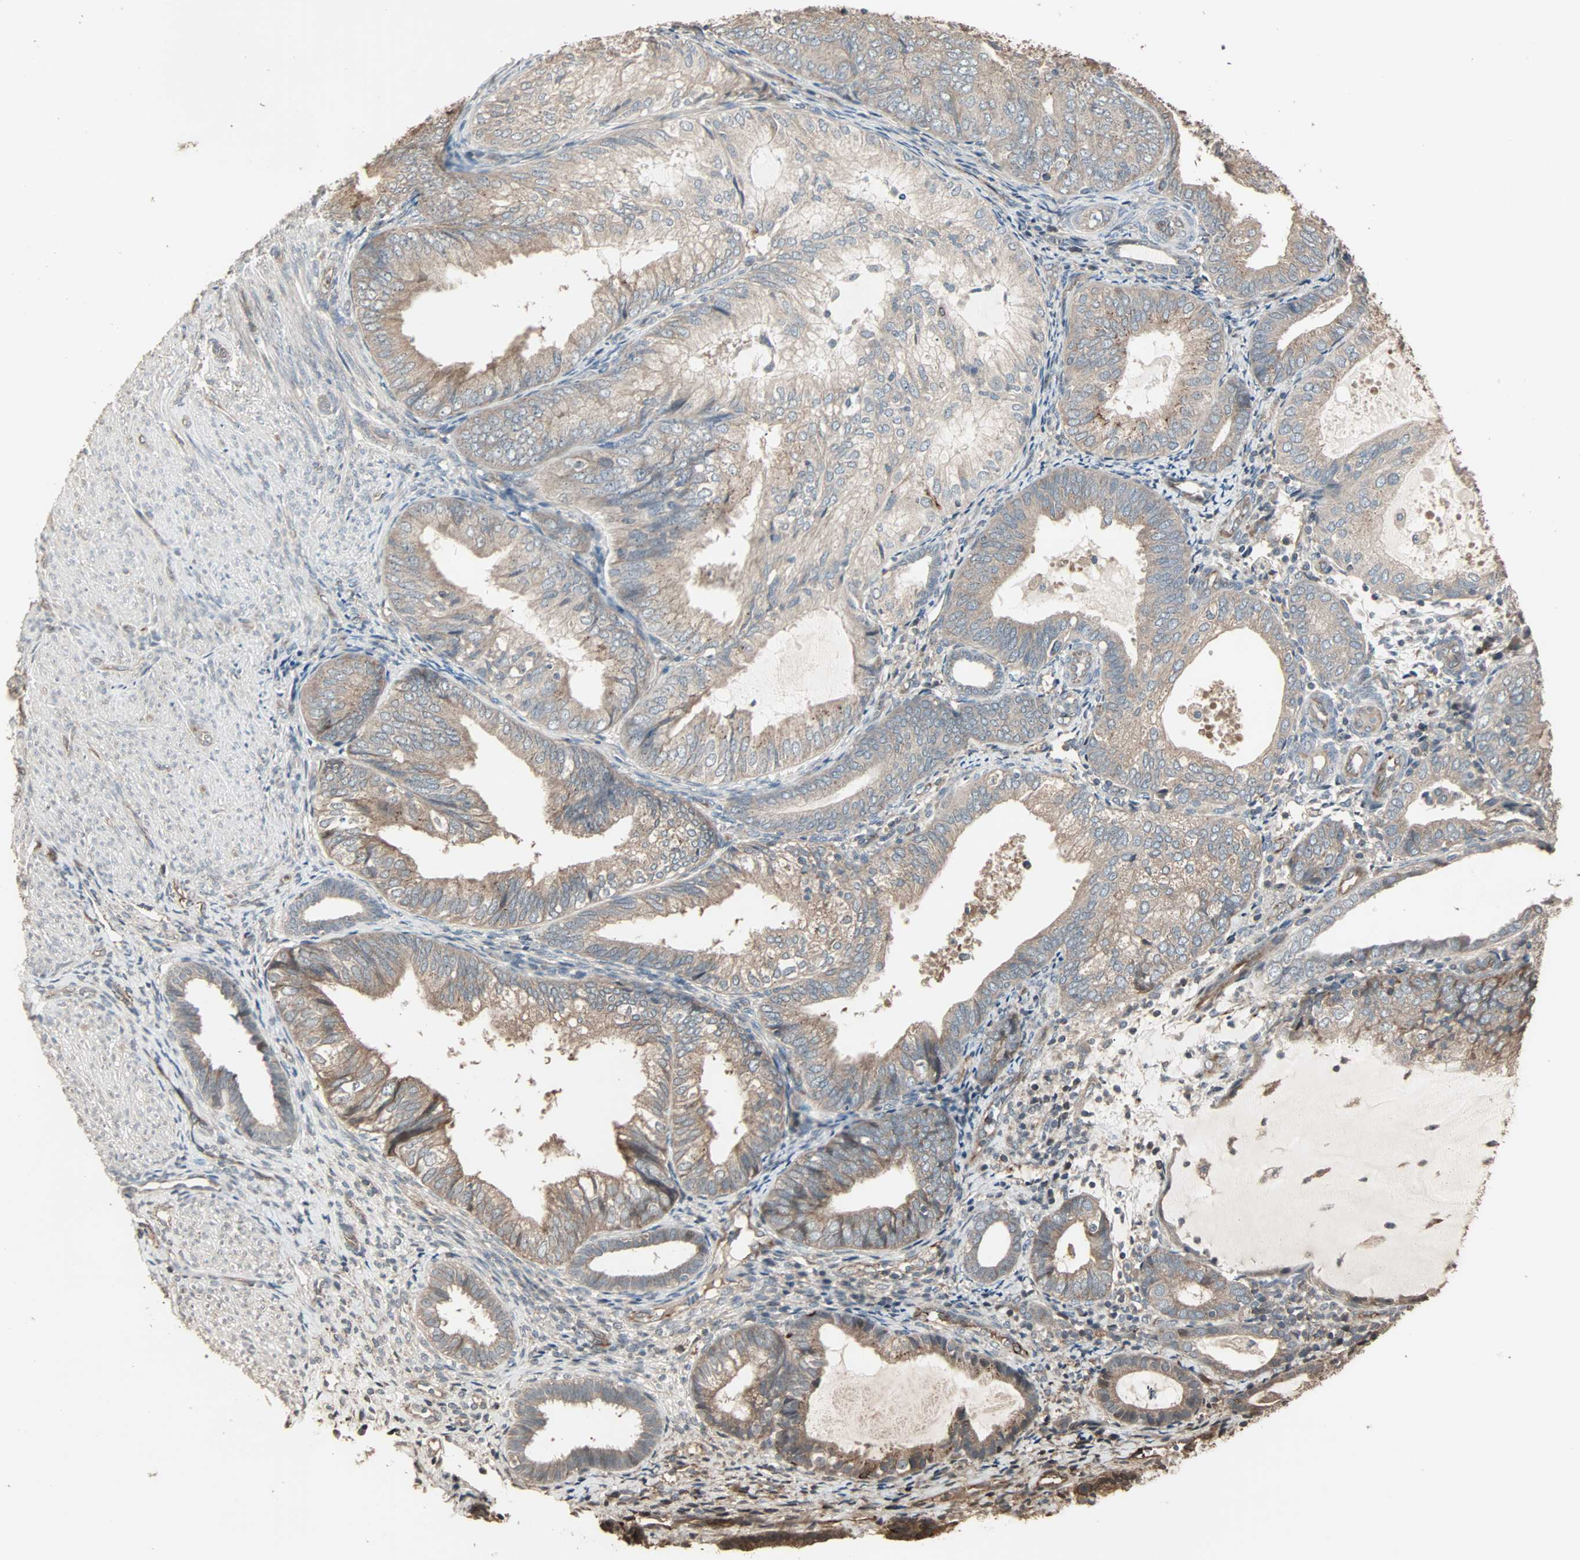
{"staining": {"intensity": "weak", "quantity": "25%-75%", "location": "cytoplasmic/membranous"}, "tissue": "endometrial cancer", "cell_type": "Tumor cells", "image_type": "cancer", "snomed": [{"axis": "morphology", "description": "Adenocarcinoma, NOS"}, {"axis": "topography", "description": "Endometrium"}], "caption": "Immunohistochemistry of human endometrial adenocarcinoma displays low levels of weak cytoplasmic/membranous expression in approximately 25%-75% of tumor cells.", "gene": "CALCRL", "patient": {"sex": "female", "age": 81}}